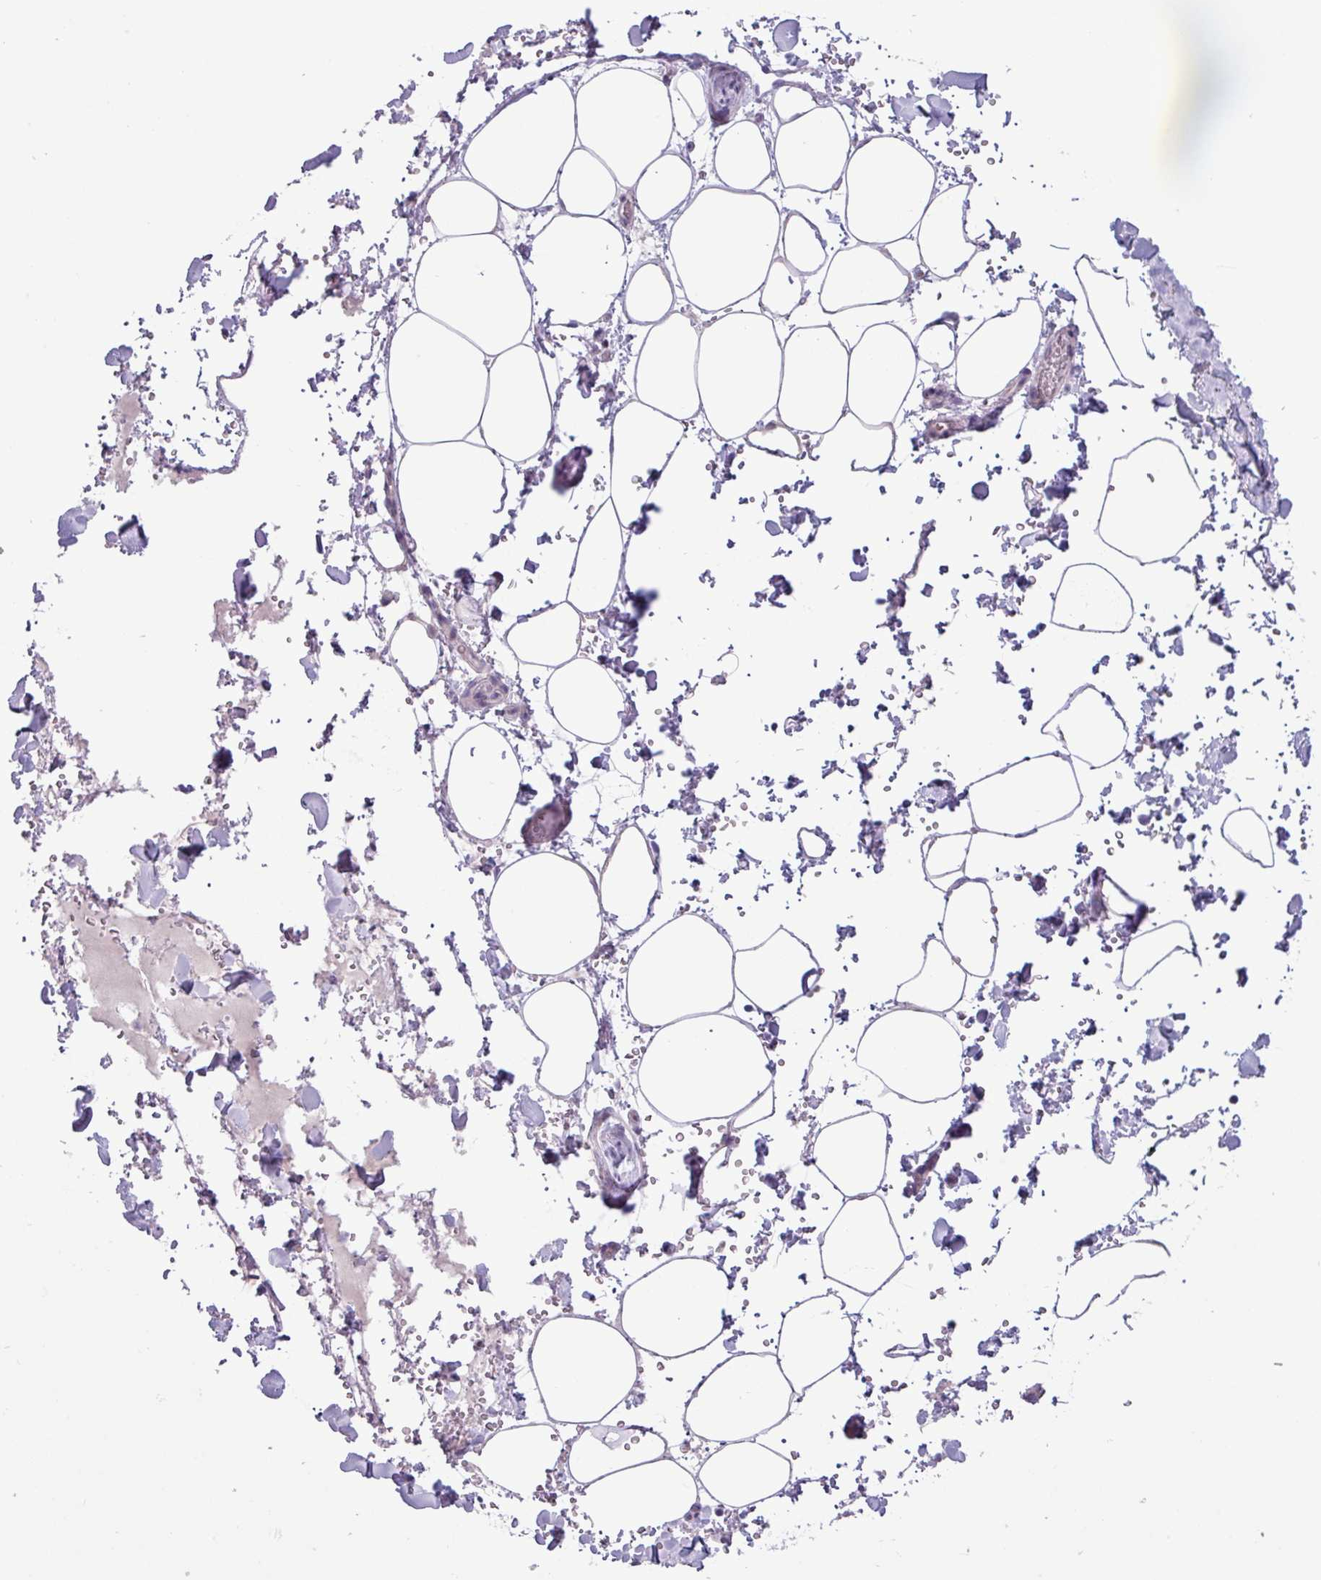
{"staining": {"intensity": "negative", "quantity": "none", "location": "none"}, "tissue": "adipose tissue", "cell_type": "Adipocytes", "image_type": "normal", "snomed": [{"axis": "morphology", "description": "Normal tissue, NOS"}, {"axis": "topography", "description": "Rectum"}, {"axis": "topography", "description": "Peripheral nerve tissue"}], "caption": "Immunohistochemistry (IHC) of normal adipose tissue exhibits no staining in adipocytes. Brightfield microscopy of IHC stained with DAB (brown) and hematoxylin (blue), captured at high magnification.", "gene": "C20orf27", "patient": {"sex": "female", "age": 69}}